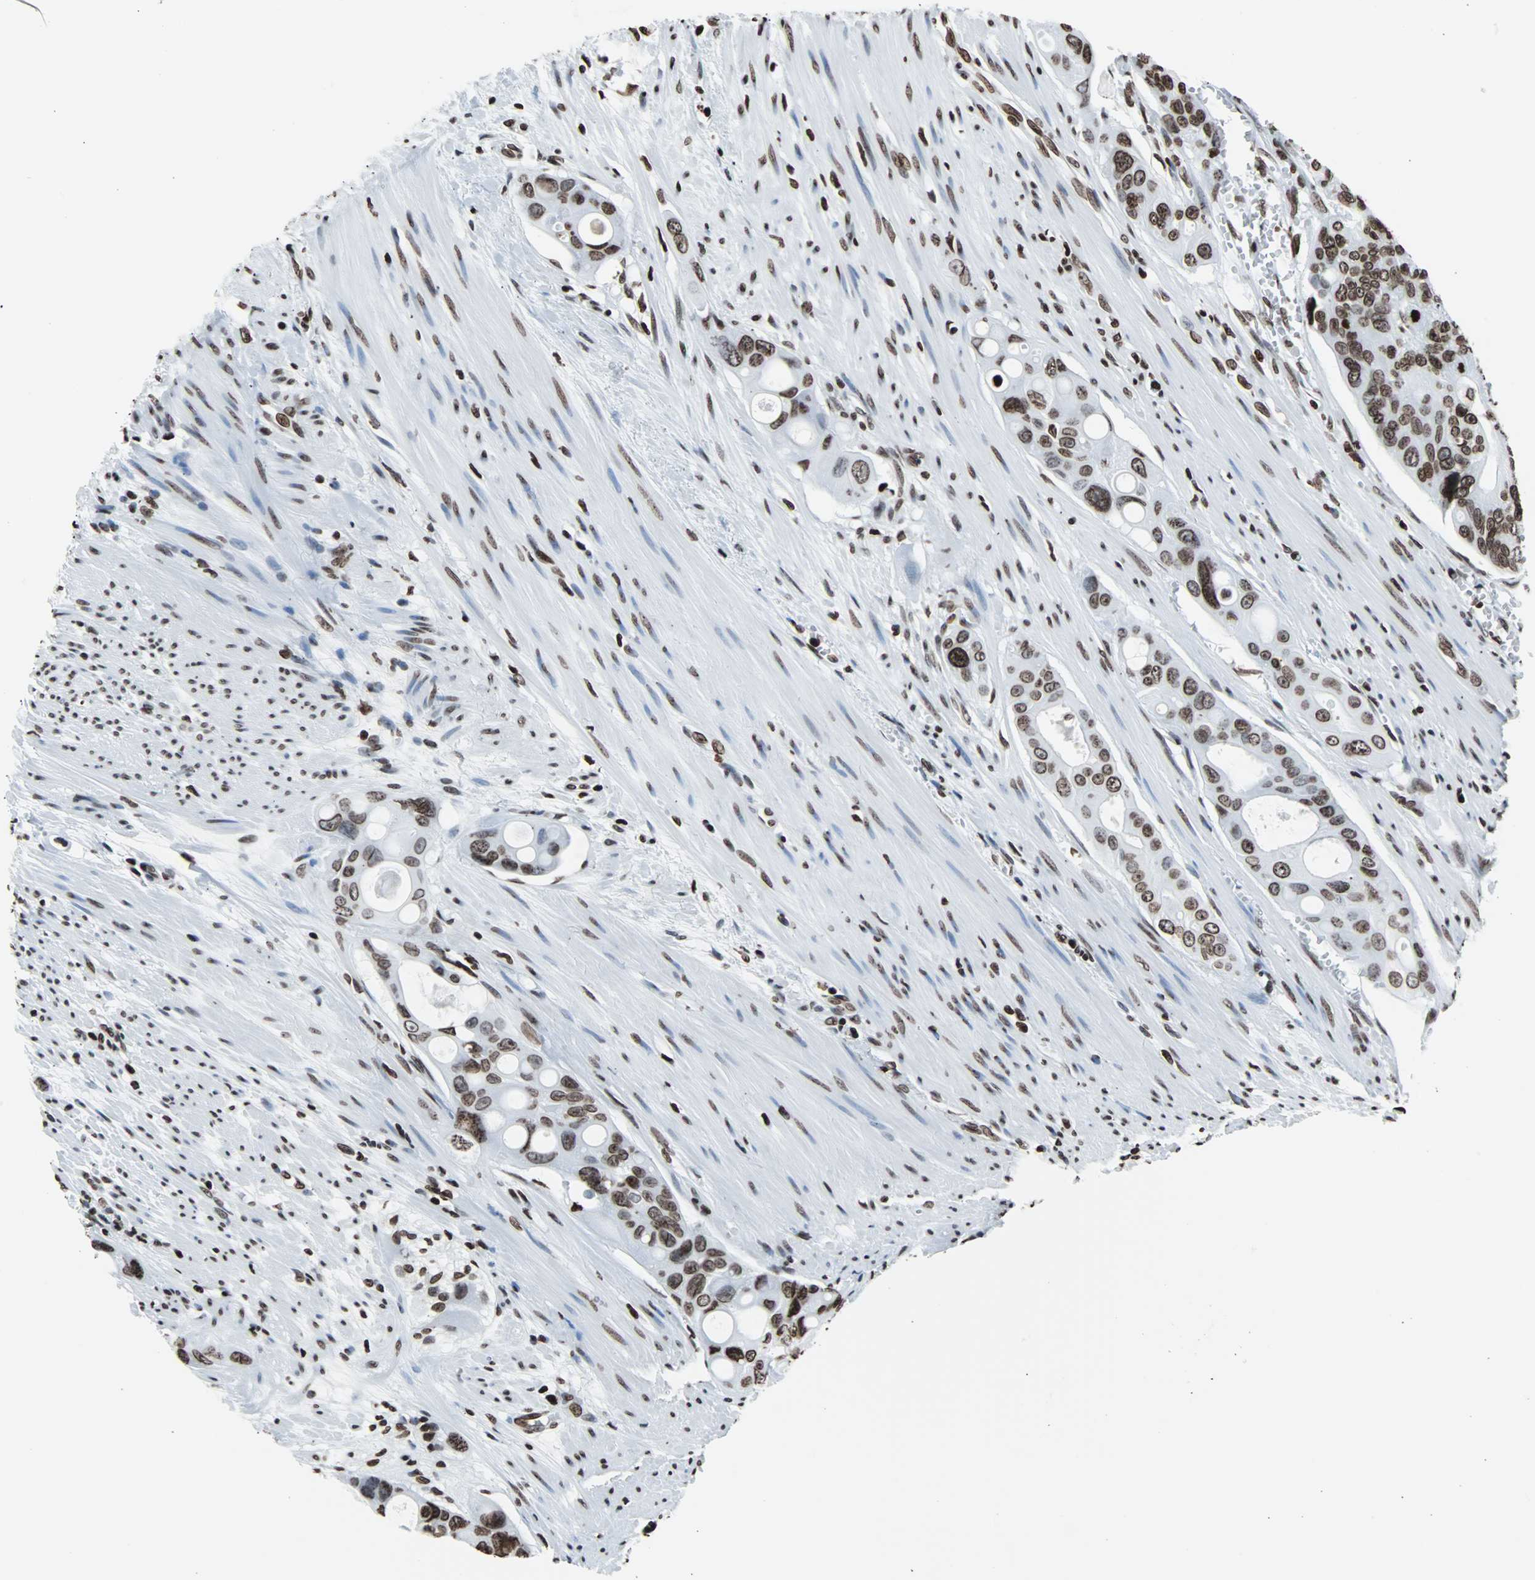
{"staining": {"intensity": "strong", "quantity": ">75%", "location": "nuclear"}, "tissue": "colorectal cancer", "cell_type": "Tumor cells", "image_type": "cancer", "snomed": [{"axis": "morphology", "description": "Adenocarcinoma, NOS"}, {"axis": "topography", "description": "Colon"}], "caption": "Immunohistochemical staining of colorectal adenocarcinoma reveals strong nuclear protein expression in about >75% of tumor cells. The staining is performed using DAB brown chromogen to label protein expression. The nuclei are counter-stained blue using hematoxylin.", "gene": "H2BC18", "patient": {"sex": "female", "age": 57}}